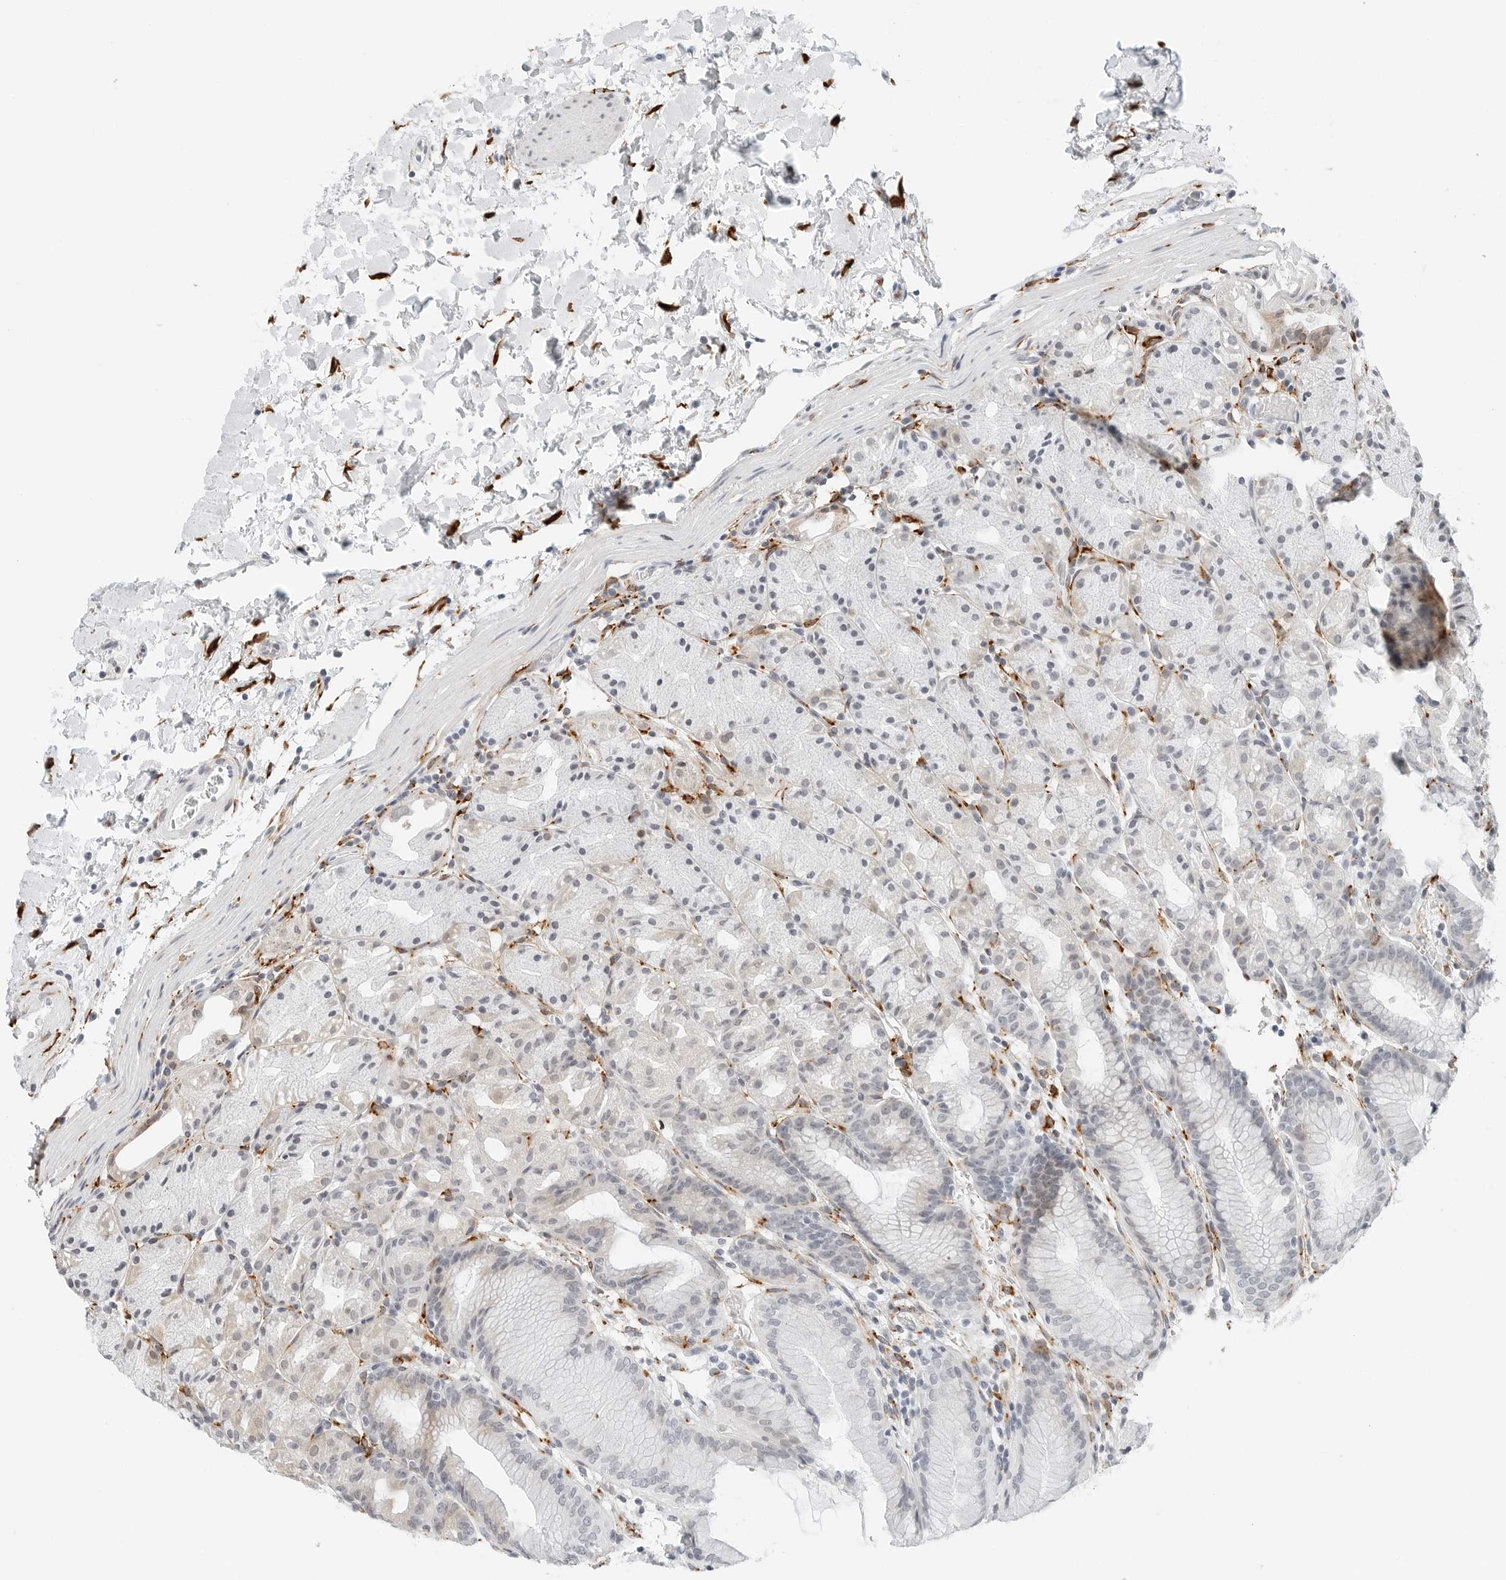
{"staining": {"intensity": "moderate", "quantity": "<25%", "location": "cytoplasmic/membranous"}, "tissue": "stomach", "cell_type": "Glandular cells", "image_type": "normal", "snomed": [{"axis": "morphology", "description": "Normal tissue, NOS"}, {"axis": "topography", "description": "Stomach, upper"}], "caption": "Protein staining exhibits moderate cytoplasmic/membranous staining in about <25% of glandular cells in normal stomach.", "gene": "P4HA2", "patient": {"sex": "male", "age": 48}}